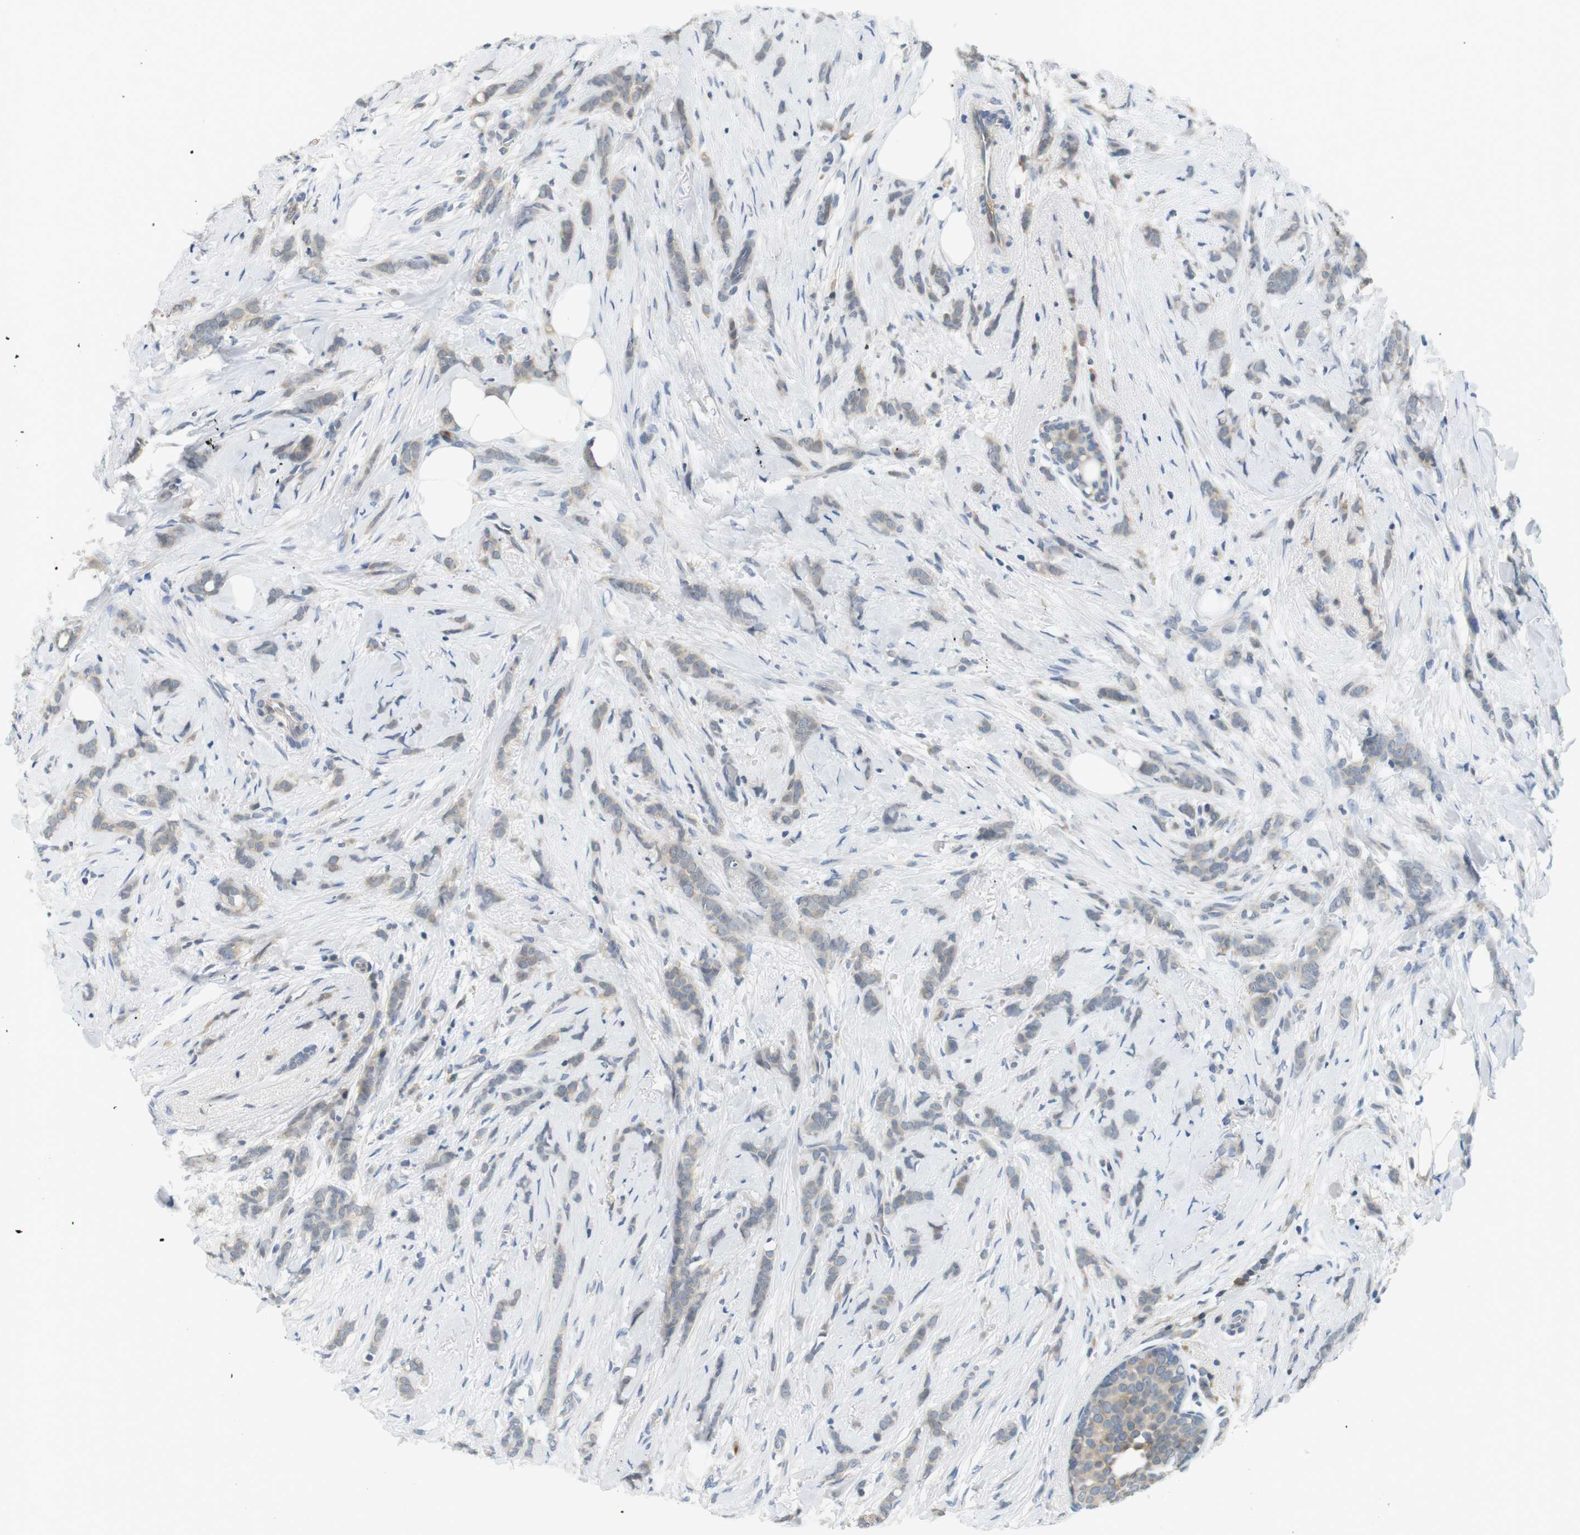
{"staining": {"intensity": "negative", "quantity": "none", "location": "none"}, "tissue": "breast cancer", "cell_type": "Tumor cells", "image_type": "cancer", "snomed": [{"axis": "morphology", "description": "Lobular carcinoma, in situ"}, {"axis": "morphology", "description": "Lobular carcinoma"}, {"axis": "topography", "description": "Breast"}], "caption": "There is no significant staining in tumor cells of lobular carcinoma in situ (breast). Nuclei are stained in blue.", "gene": "WNT7A", "patient": {"sex": "female", "age": 41}}